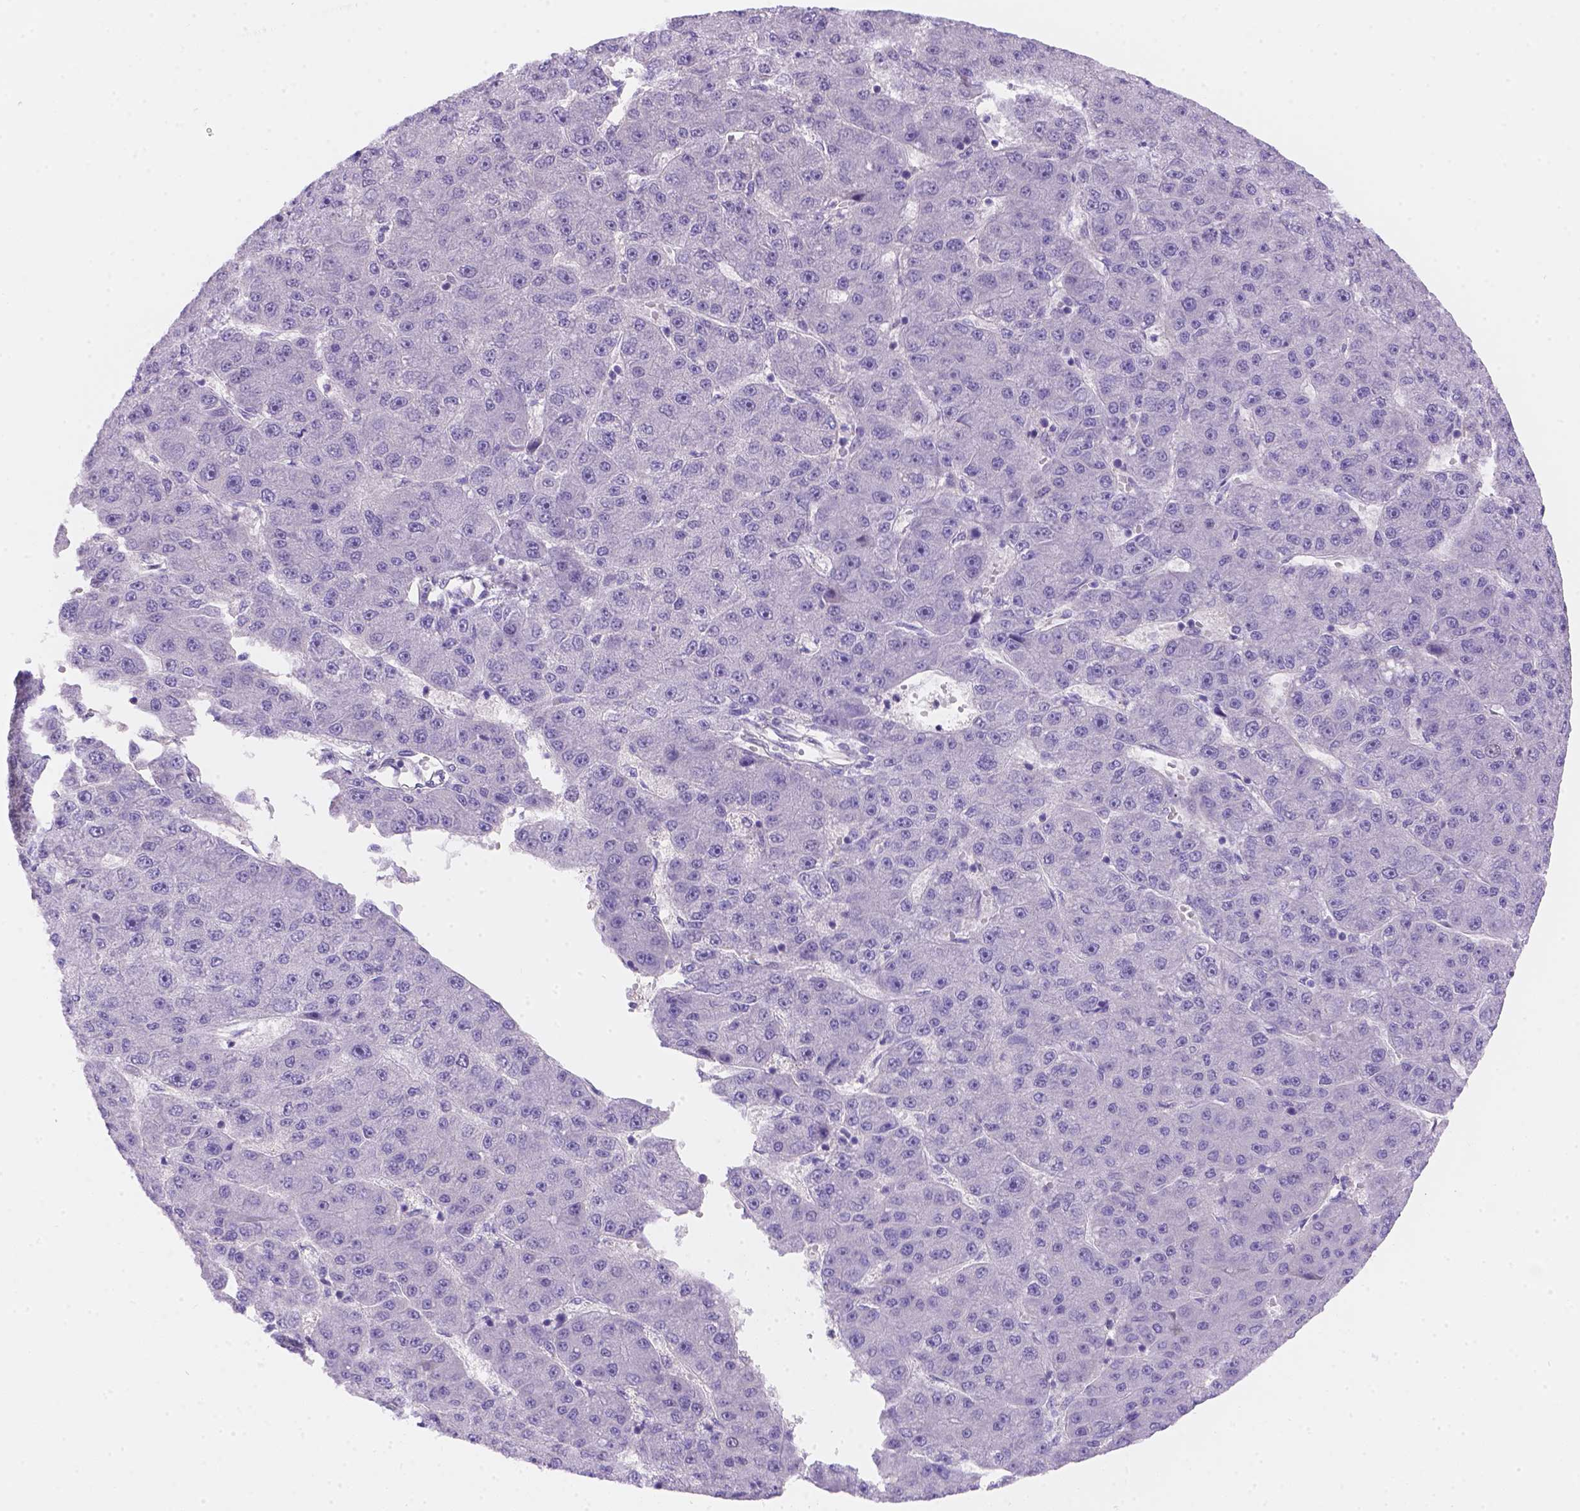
{"staining": {"intensity": "negative", "quantity": "none", "location": "none"}, "tissue": "liver cancer", "cell_type": "Tumor cells", "image_type": "cancer", "snomed": [{"axis": "morphology", "description": "Carcinoma, Hepatocellular, NOS"}, {"axis": "topography", "description": "Liver"}], "caption": "This is an immunohistochemistry image of human hepatocellular carcinoma (liver). There is no expression in tumor cells.", "gene": "NXPE2", "patient": {"sex": "male", "age": 67}}